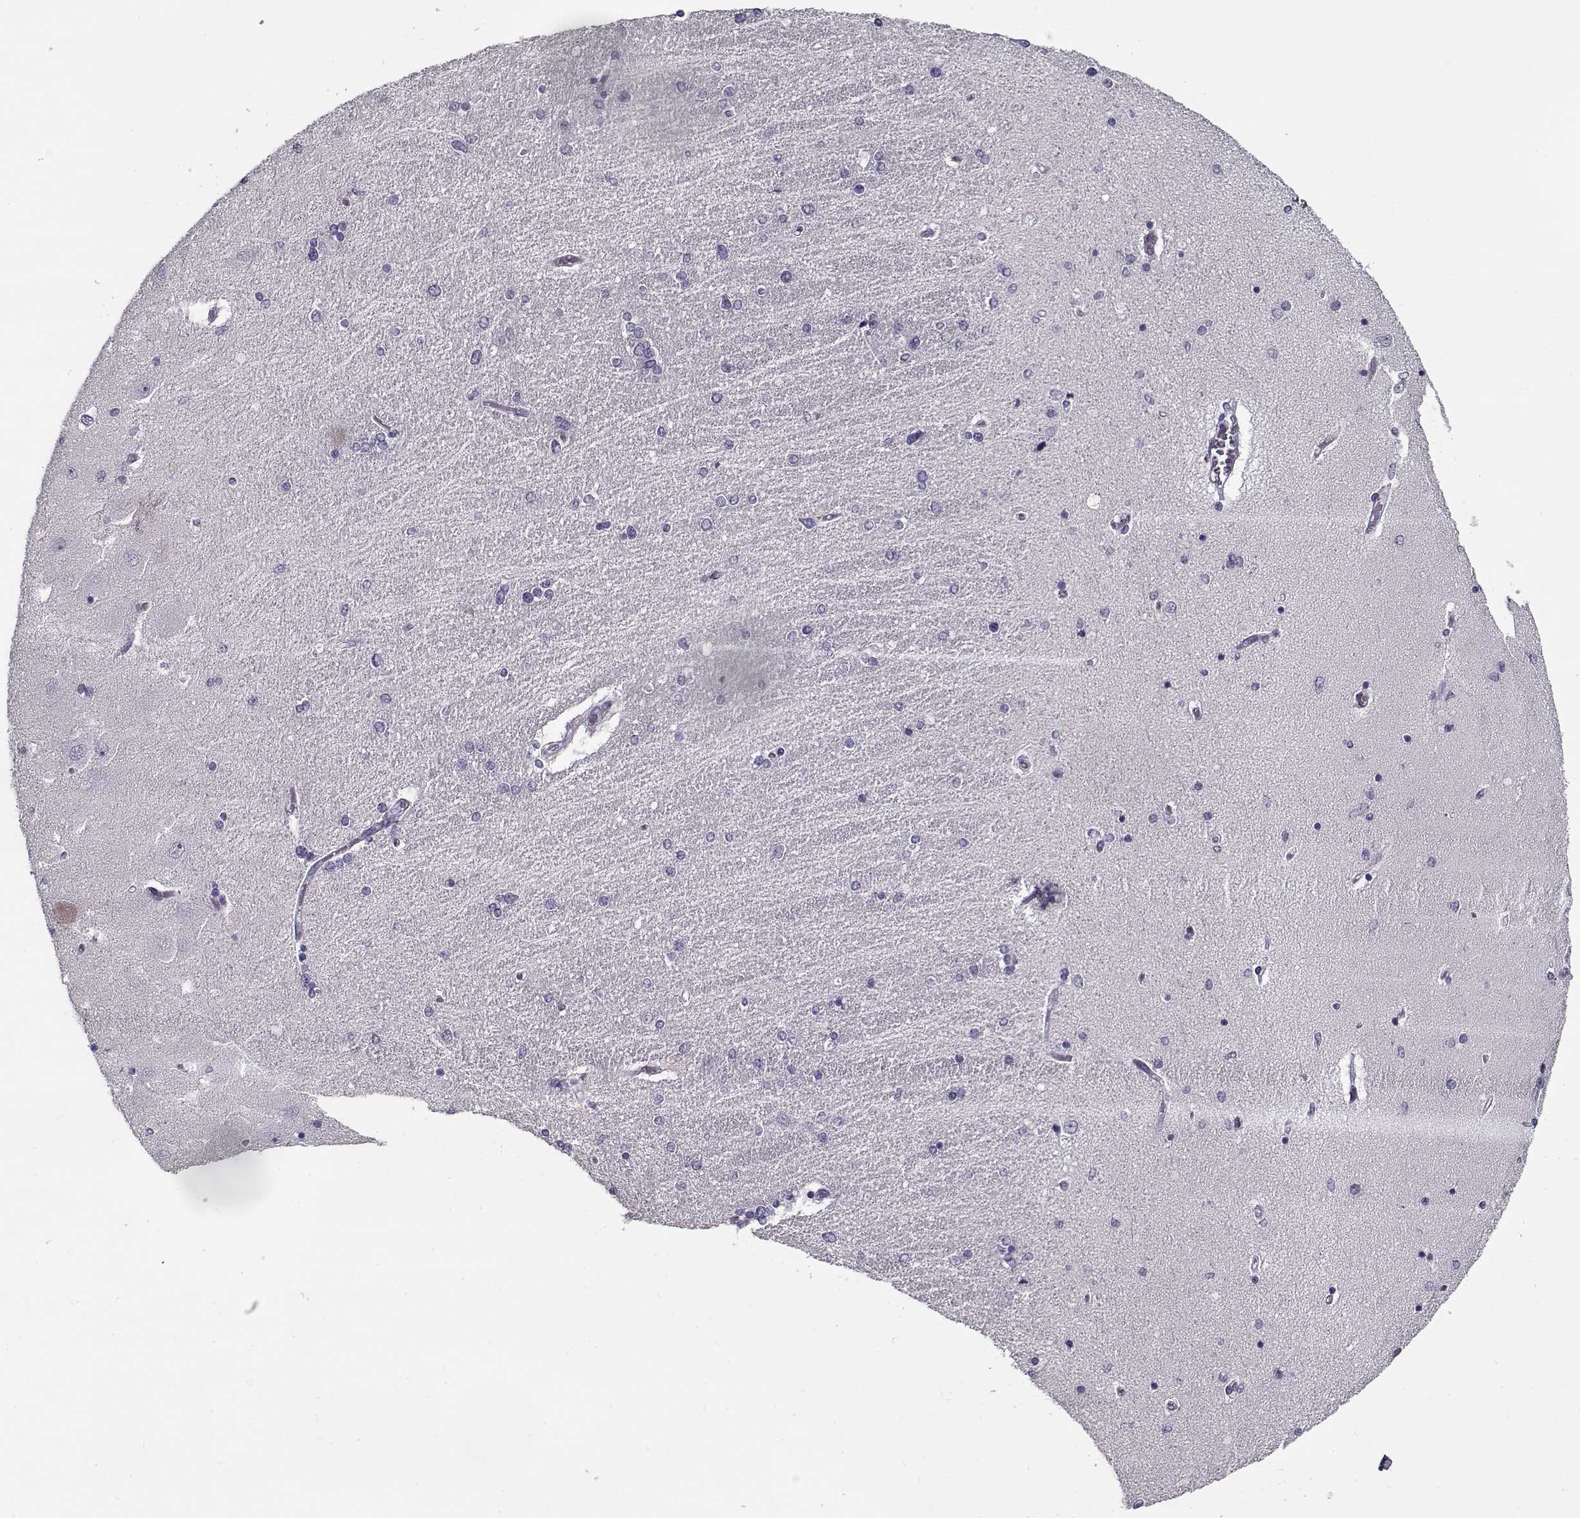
{"staining": {"intensity": "negative", "quantity": "none", "location": "none"}, "tissue": "hippocampus", "cell_type": "Glial cells", "image_type": "normal", "snomed": [{"axis": "morphology", "description": "Normal tissue, NOS"}, {"axis": "topography", "description": "Hippocampus"}], "caption": "Protein analysis of benign hippocampus displays no significant expression in glial cells. The staining was performed using DAB (3,3'-diaminobenzidine) to visualize the protein expression in brown, while the nuclei were stained in blue with hematoxylin (Magnification: 20x).", "gene": "RNF32", "patient": {"sex": "female", "age": 54}}